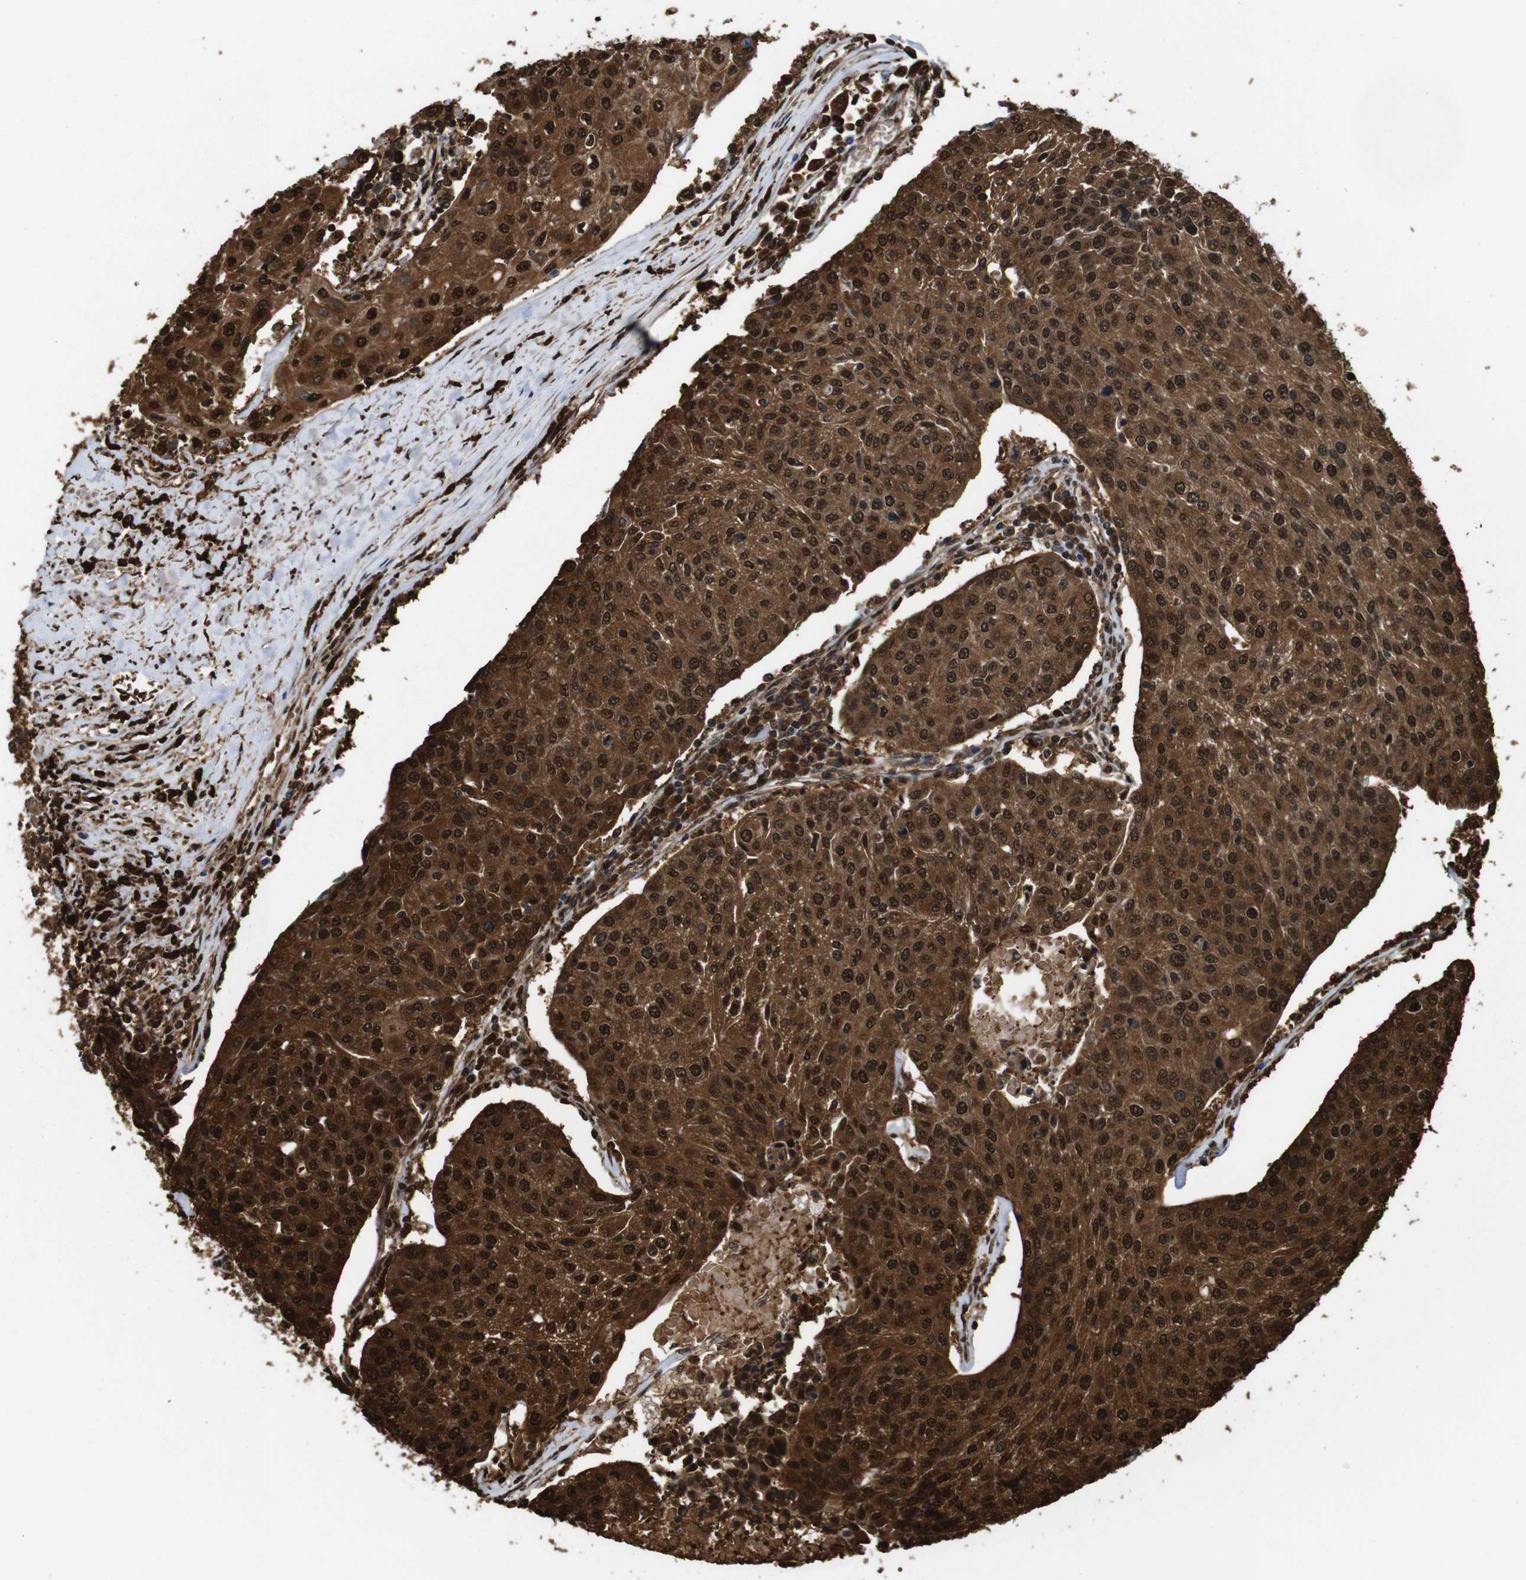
{"staining": {"intensity": "strong", "quantity": ">75%", "location": "cytoplasmic/membranous,nuclear"}, "tissue": "urothelial cancer", "cell_type": "Tumor cells", "image_type": "cancer", "snomed": [{"axis": "morphology", "description": "Urothelial carcinoma, High grade"}, {"axis": "topography", "description": "Urinary bladder"}], "caption": "High-grade urothelial carcinoma stained with a protein marker demonstrates strong staining in tumor cells.", "gene": "VCP", "patient": {"sex": "female", "age": 85}}